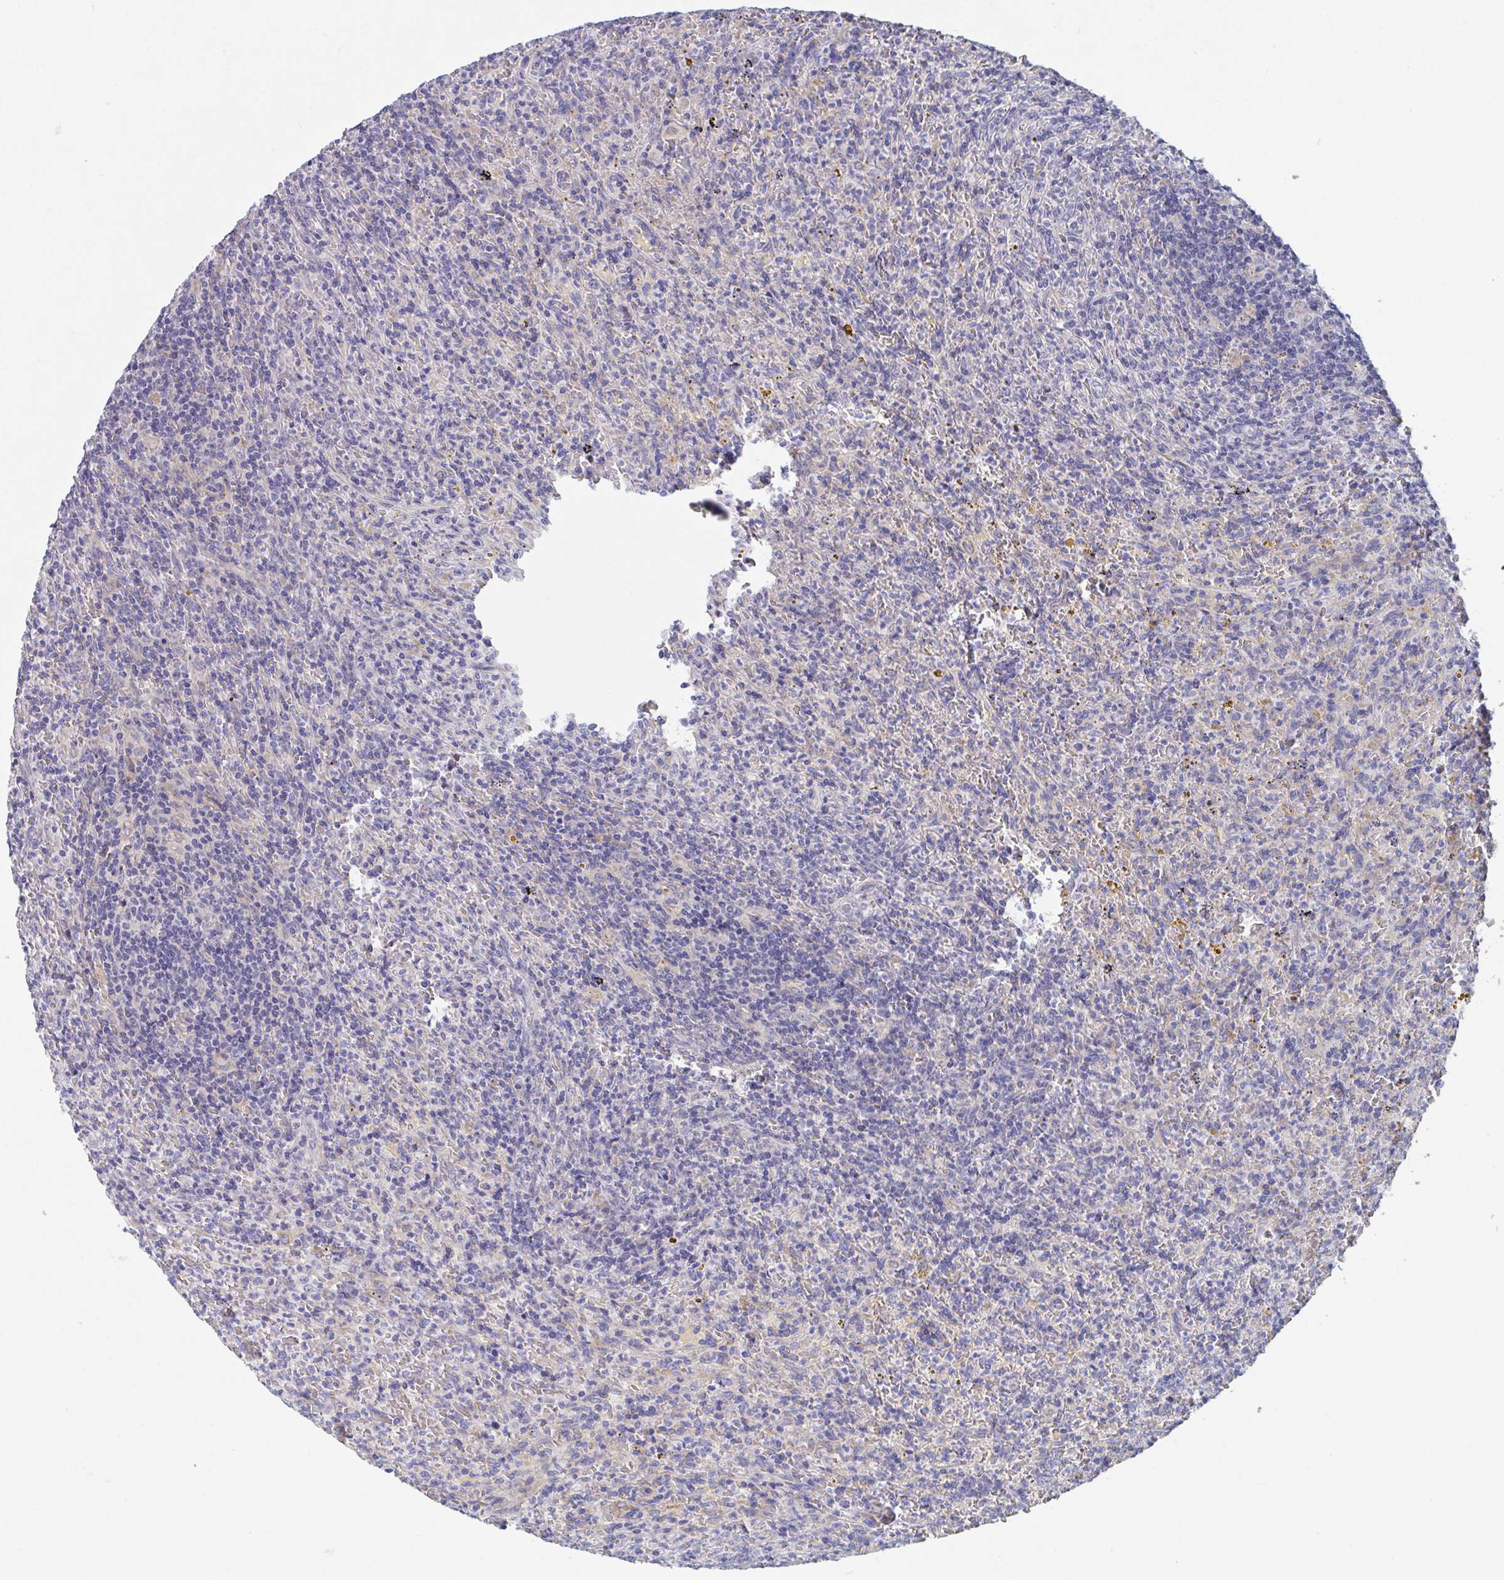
{"staining": {"intensity": "negative", "quantity": "none", "location": "none"}, "tissue": "lymphoma", "cell_type": "Tumor cells", "image_type": "cancer", "snomed": [{"axis": "morphology", "description": "Malignant lymphoma, non-Hodgkin's type, Low grade"}, {"axis": "topography", "description": "Spleen"}], "caption": "An immunohistochemistry image of lymphoma is shown. There is no staining in tumor cells of lymphoma.", "gene": "ZNF561", "patient": {"sex": "female", "age": 70}}